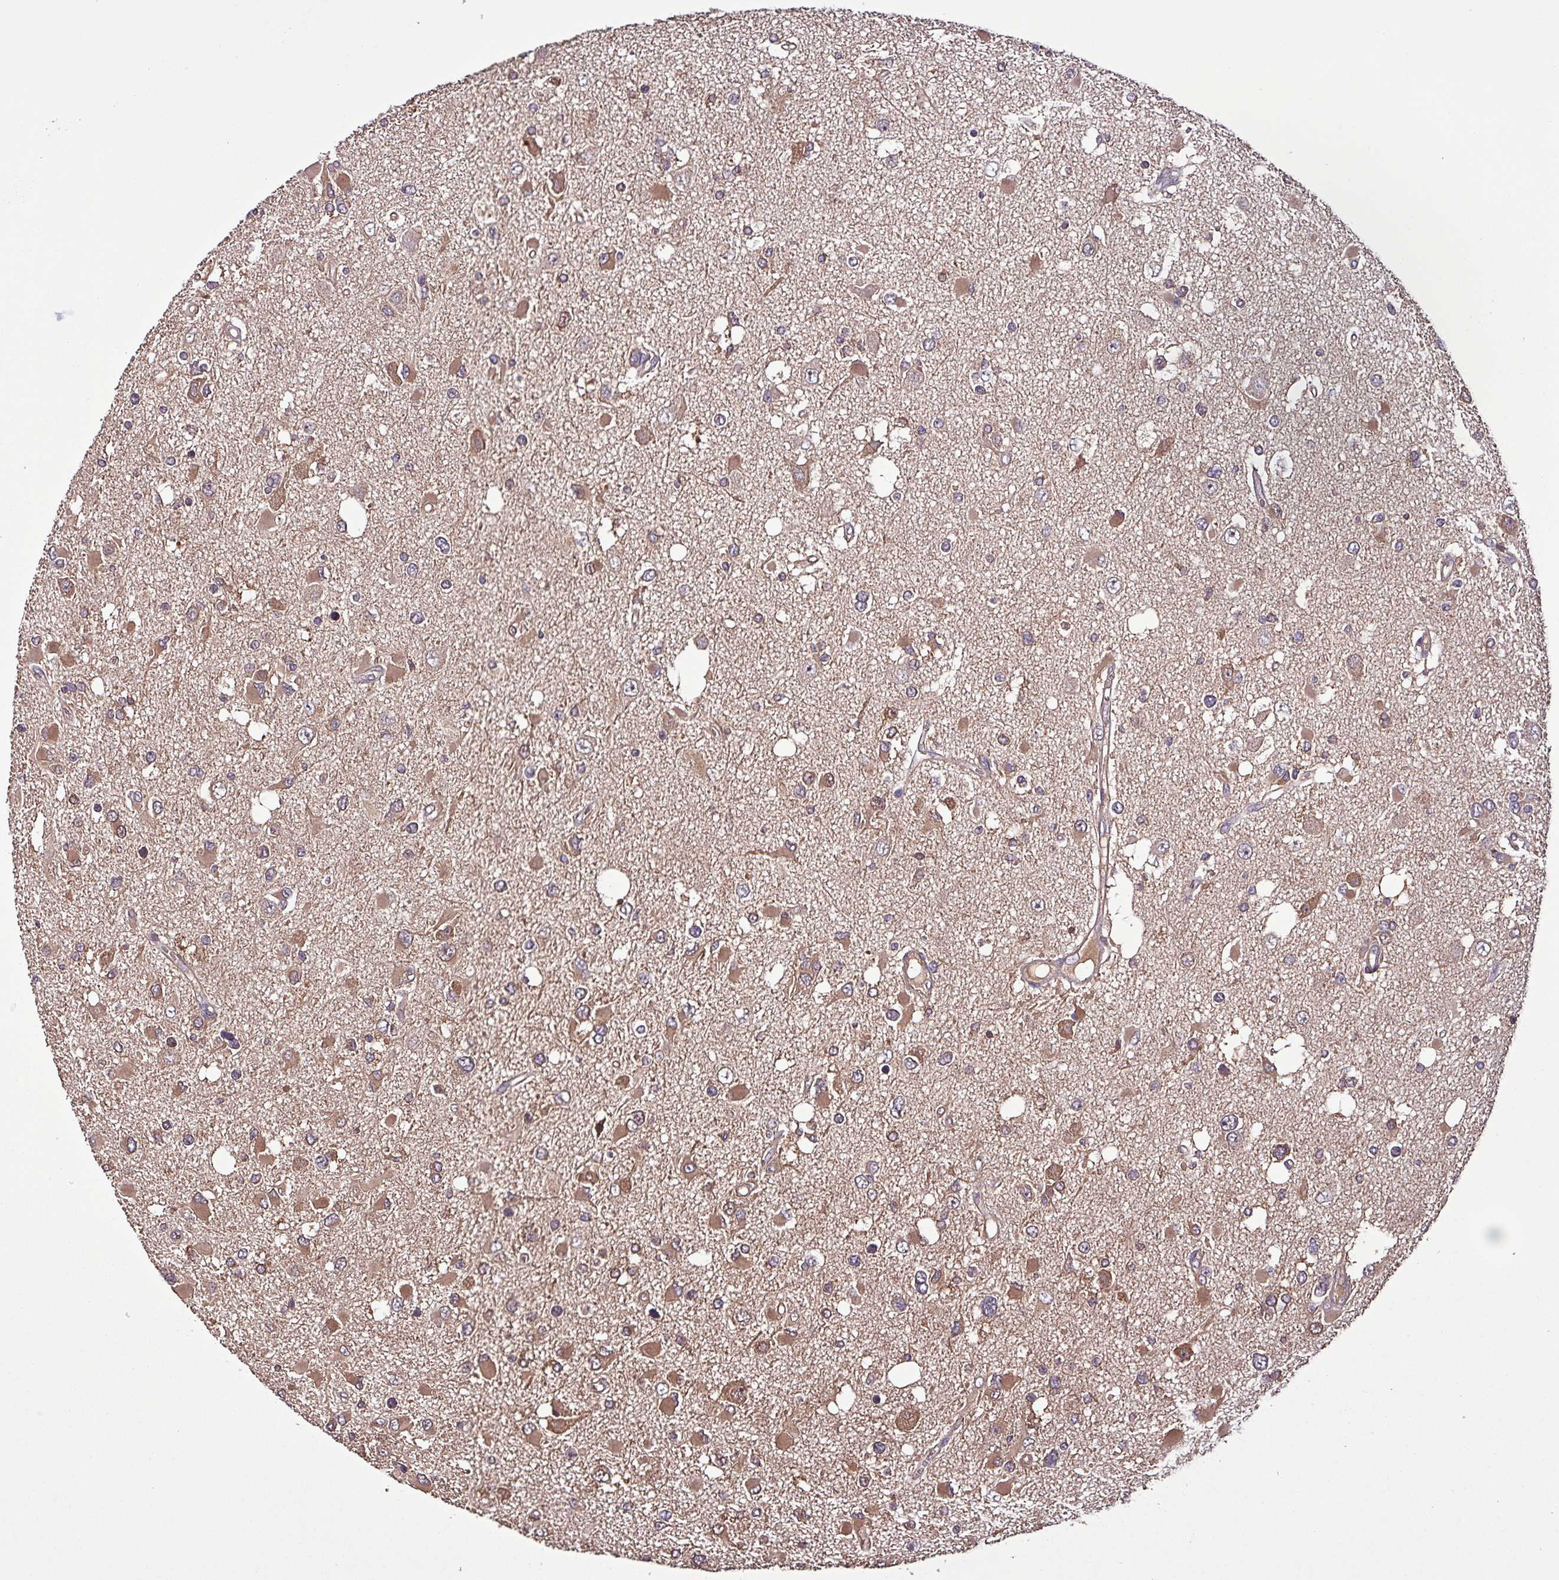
{"staining": {"intensity": "moderate", "quantity": "<25%", "location": "cytoplasmic/membranous"}, "tissue": "glioma", "cell_type": "Tumor cells", "image_type": "cancer", "snomed": [{"axis": "morphology", "description": "Glioma, malignant, High grade"}, {"axis": "topography", "description": "Brain"}], "caption": "Malignant high-grade glioma tissue exhibits moderate cytoplasmic/membranous positivity in about <25% of tumor cells, visualized by immunohistochemistry. Nuclei are stained in blue.", "gene": "PAFAH1B2", "patient": {"sex": "male", "age": 53}}